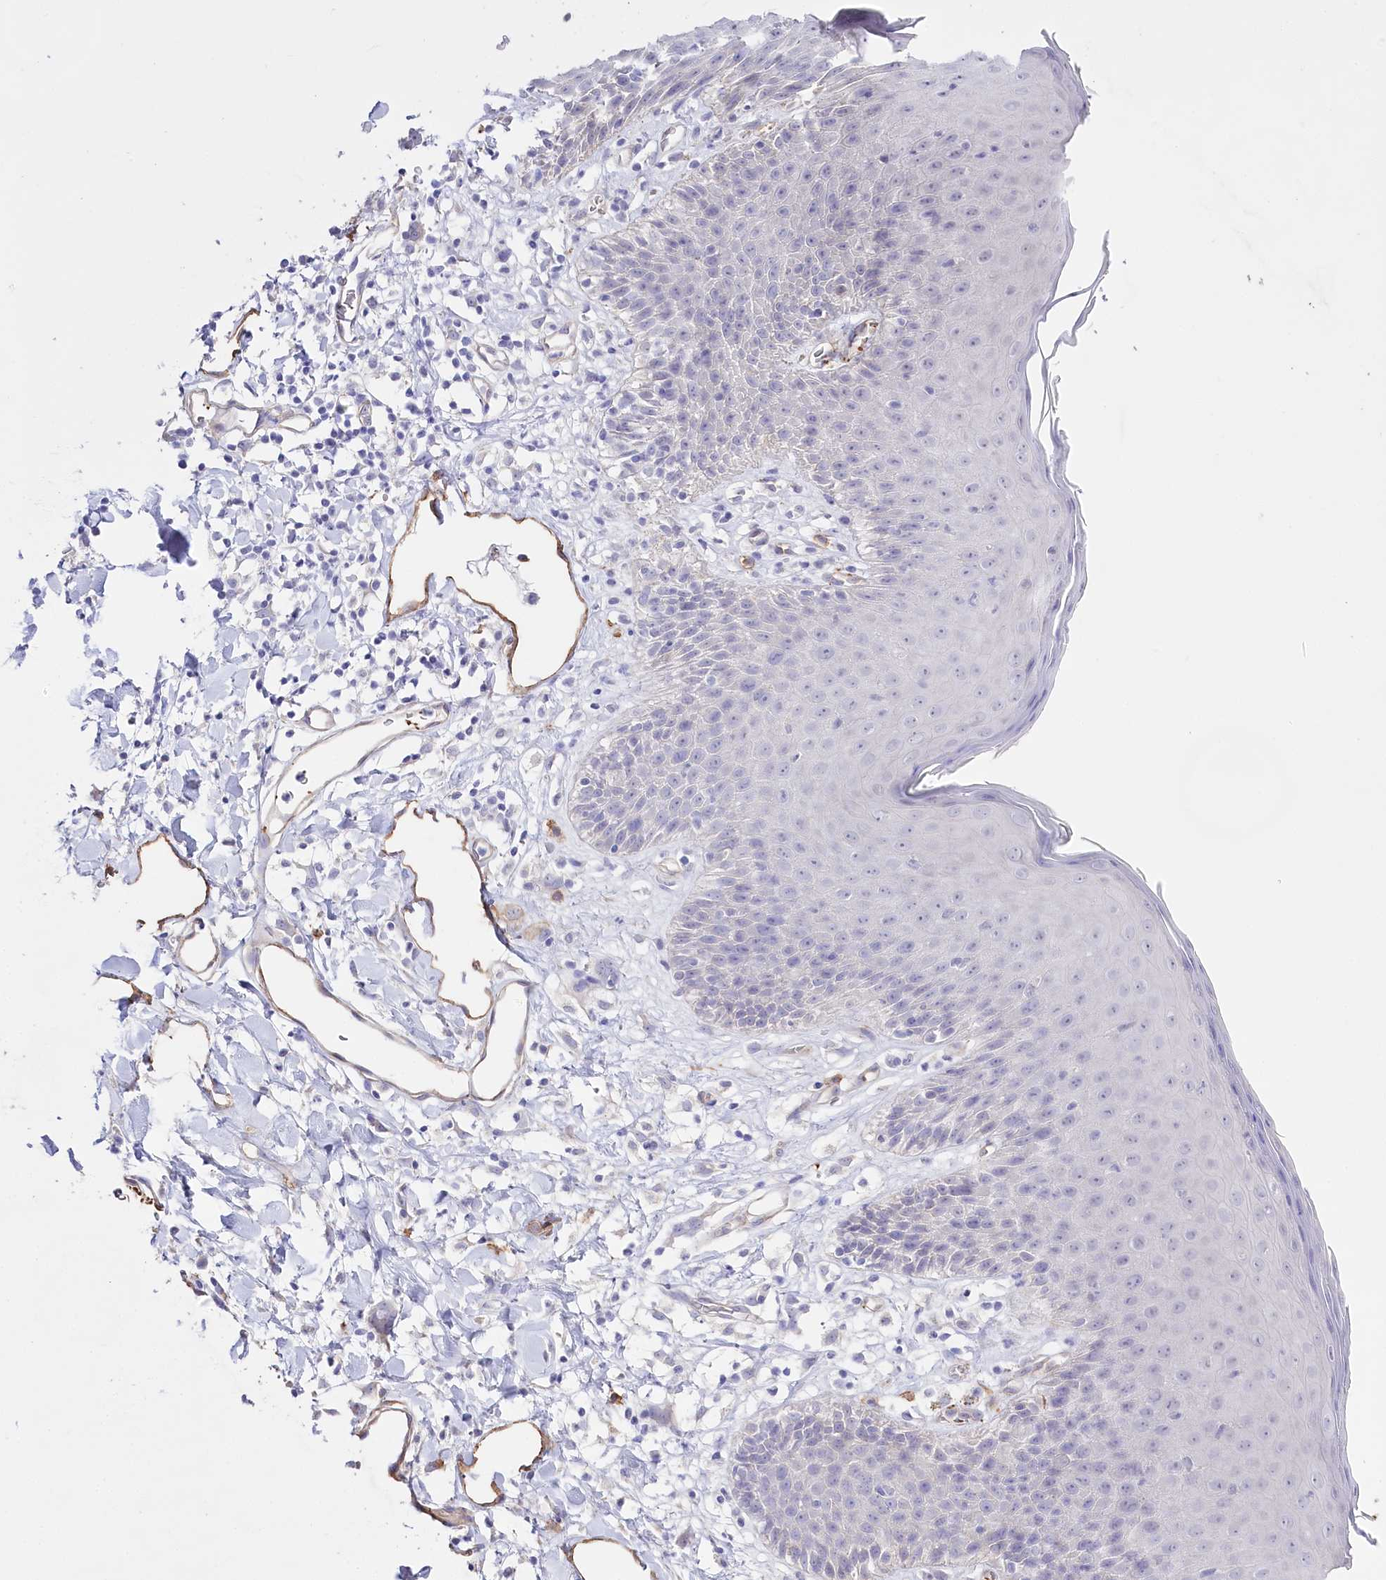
{"staining": {"intensity": "weak", "quantity": "25%-75%", "location": "cytoplasmic/membranous"}, "tissue": "skin", "cell_type": "Epidermal cells", "image_type": "normal", "snomed": [{"axis": "morphology", "description": "Normal tissue, NOS"}, {"axis": "topography", "description": "Vulva"}], "caption": "High-magnification brightfield microscopy of normal skin stained with DAB (3,3'-diaminobenzidine) (brown) and counterstained with hematoxylin (blue). epidermal cells exhibit weak cytoplasmic/membranous staining is present in approximately25%-75% of cells.", "gene": "SLC39A10", "patient": {"sex": "female", "age": 68}}